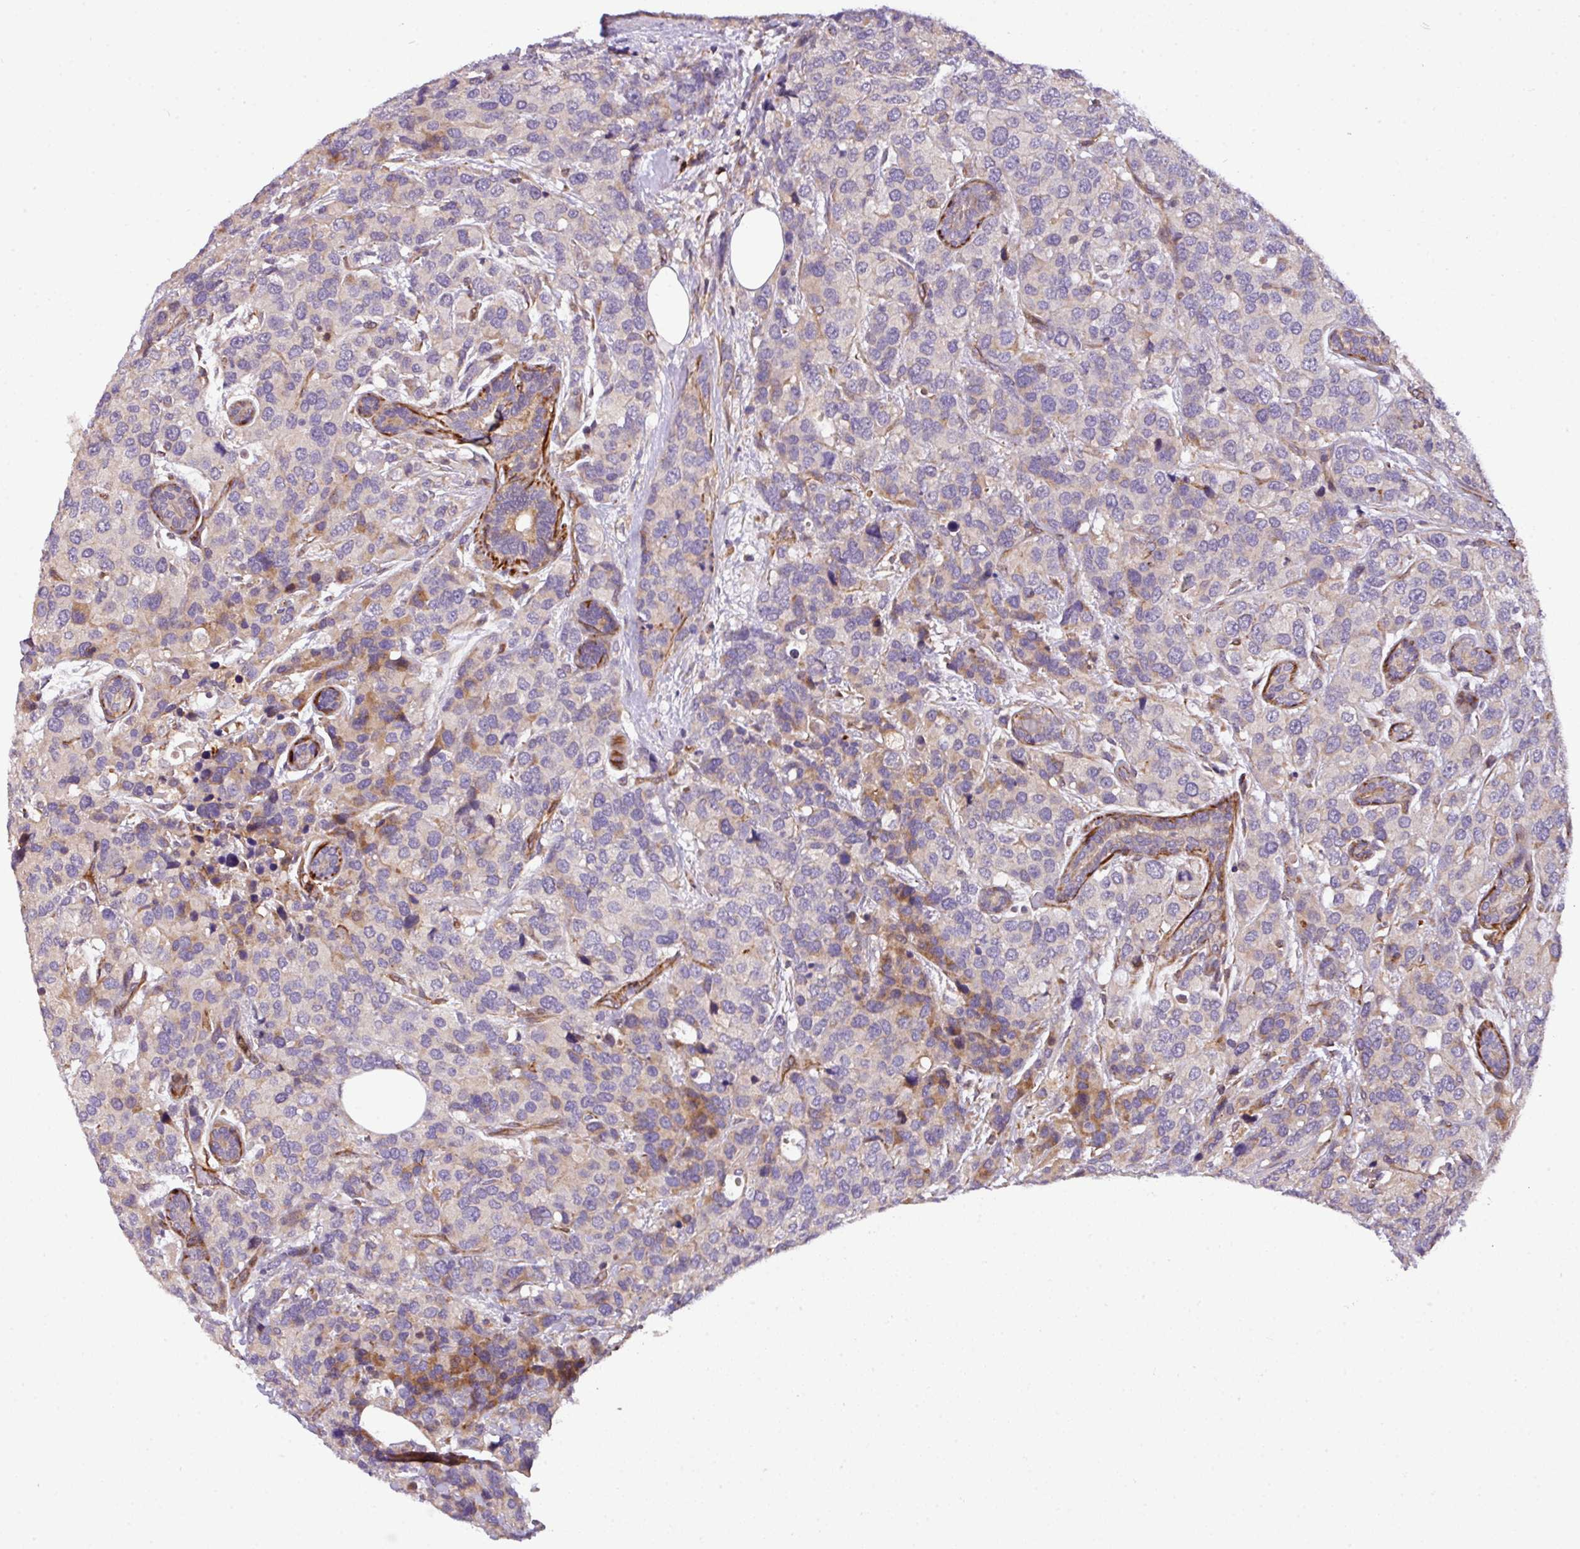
{"staining": {"intensity": "negative", "quantity": "none", "location": "none"}, "tissue": "breast cancer", "cell_type": "Tumor cells", "image_type": "cancer", "snomed": [{"axis": "morphology", "description": "Lobular carcinoma"}, {"axis": "topography", "description": "Breast"}], "caption": "A high-resolution micrograph shows IHC staining of lobular carcinoma (breast), which demonstrates no significant expression in tumor cells. (Stains: DAB immunohistochemistry with hematoxylin counter stain, Microscopy: brightfield microscopy at high magnification).", "gene": "CASS4", "patient": {"sex": "female", "age": 59}}